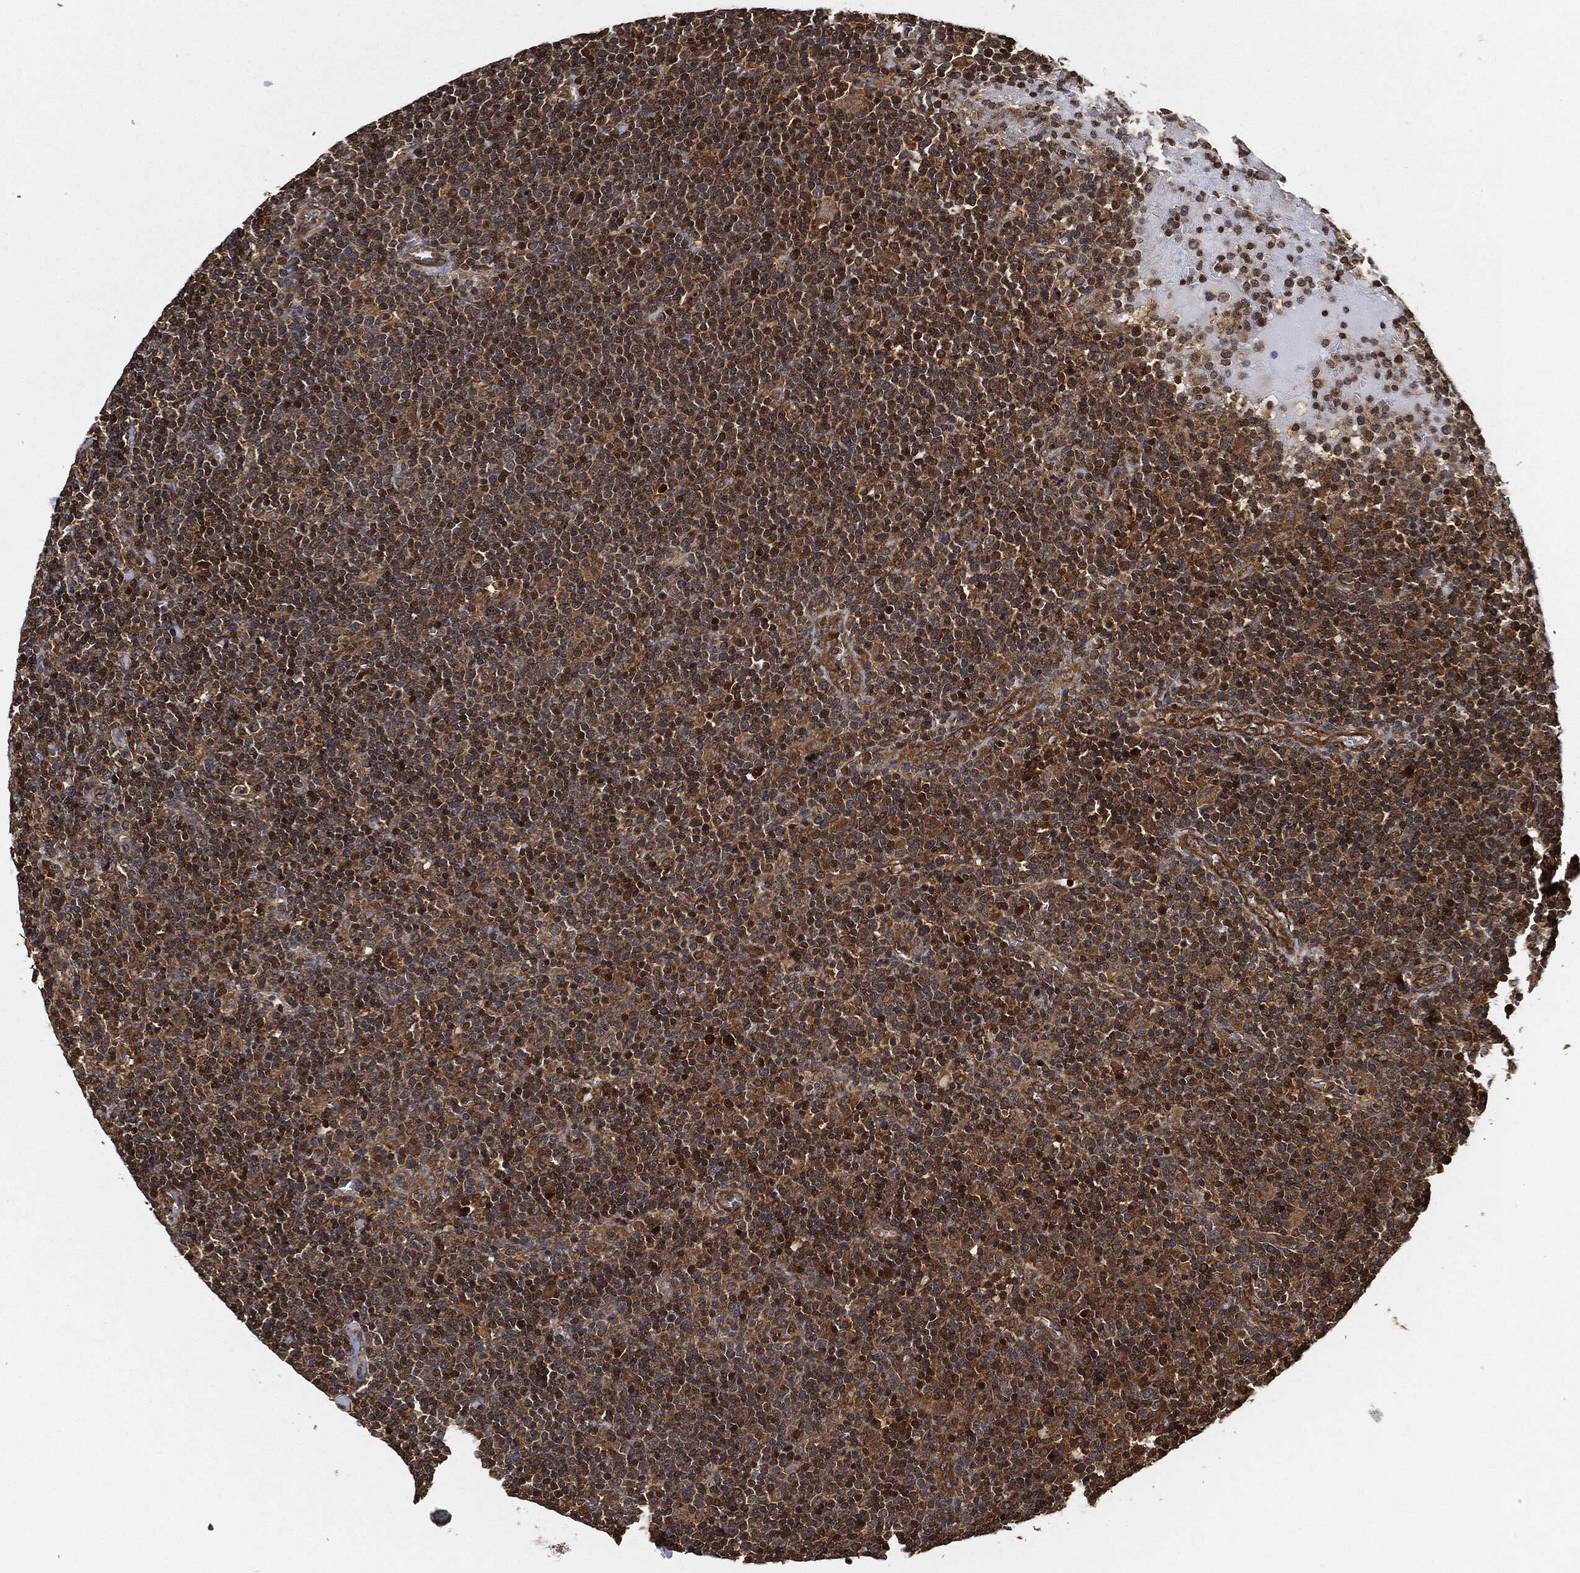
{"staining": {"intensity": "moderate", "quantity": ">75%", "location": "cytoplasmic/membranous"}, "tissue": "lymphoma", "cell_type": "Tumor cells", "image_type": "cancer", "snomed": [{"axis": "morphology", "description": "Malignant lymphoma, non-Hodgkin's type, High grade"}, {"axis": "topography", "description": "Lymph node"}], "caption": "High-grade malignant lymphoma, non-Hodgkin's type tissue exhibits moderate cytoplasmic/membranous expression in approximately >75% of tumor cells", "gene": "CEP290", "patient": {"sex": "male", "age": 61}}